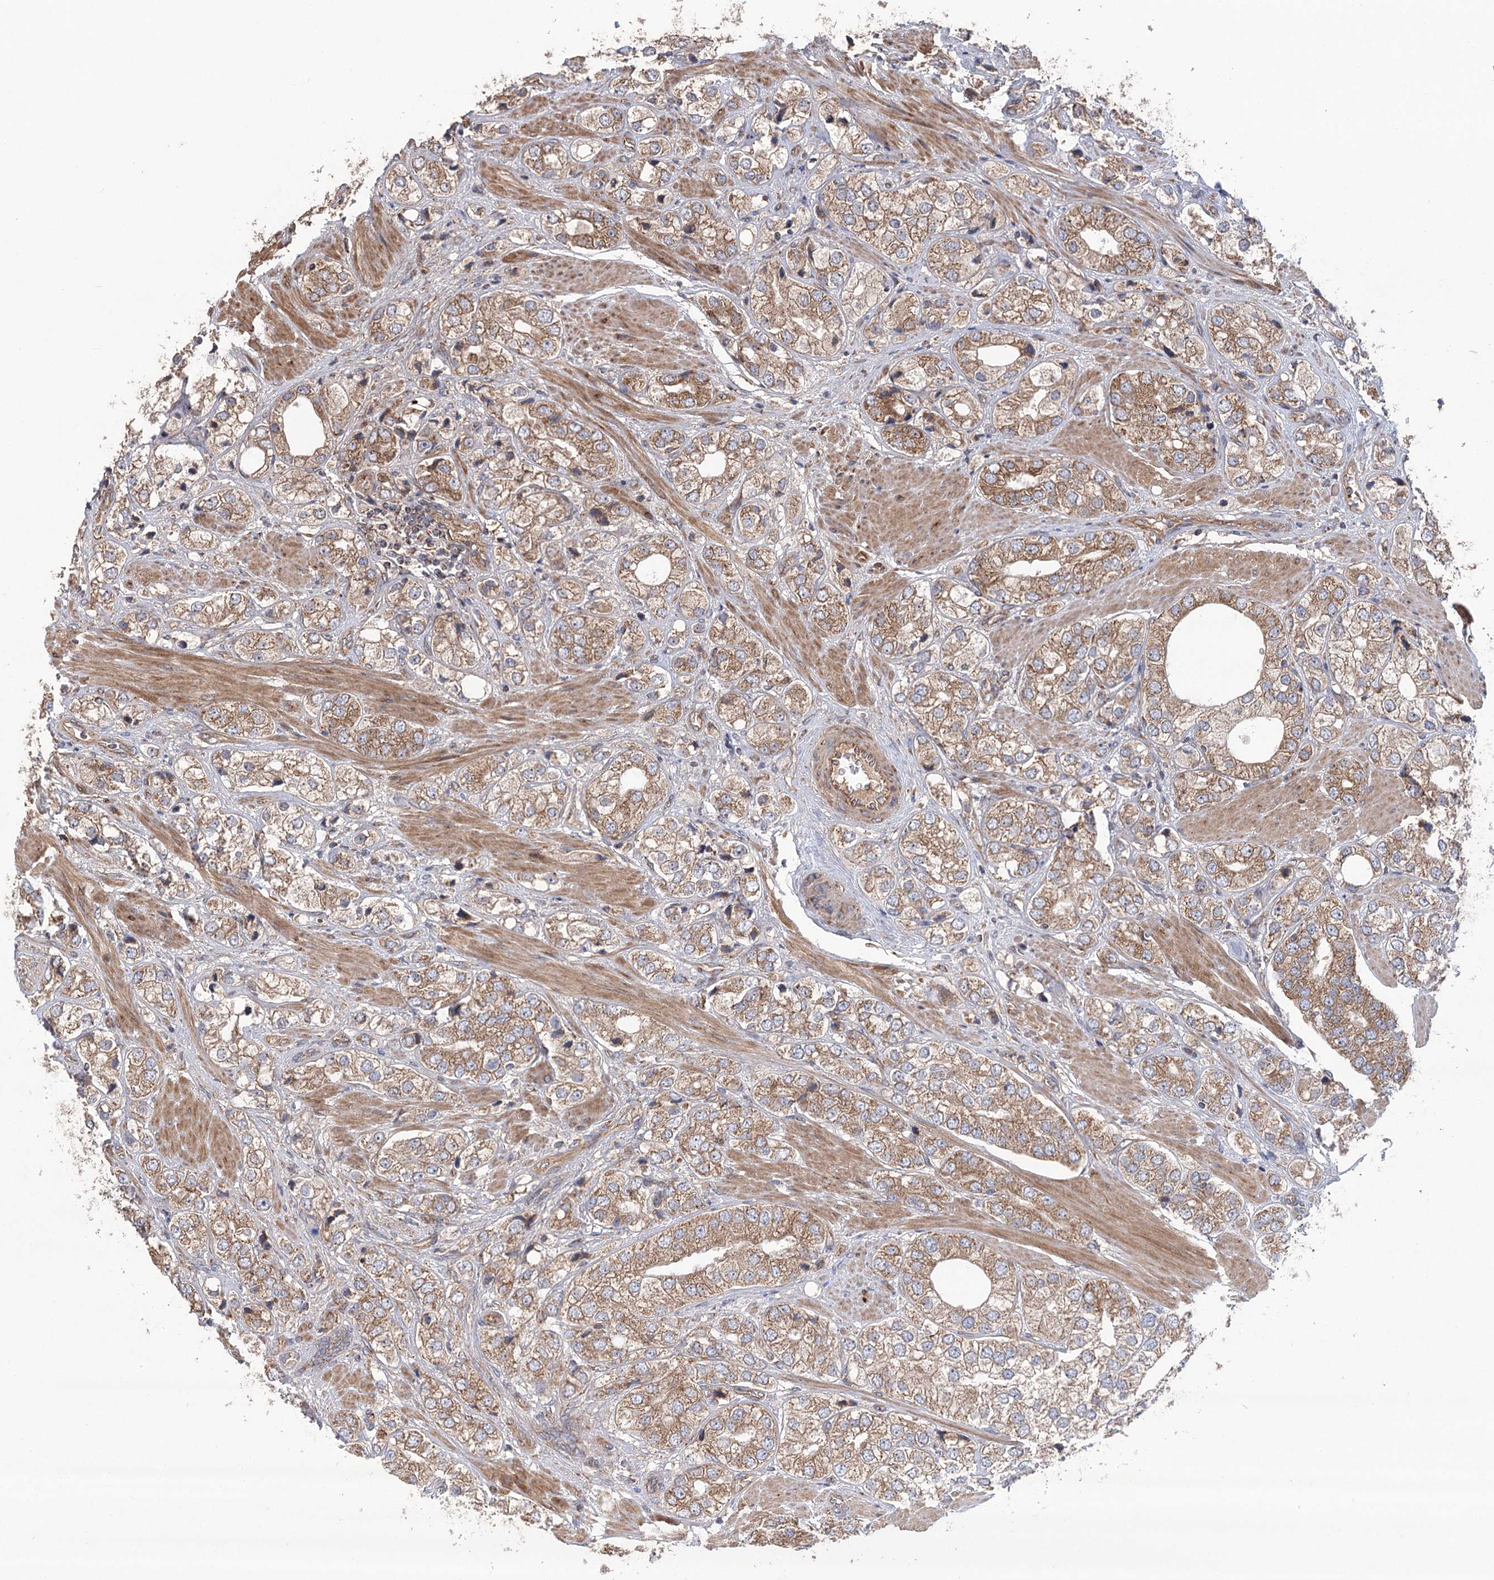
{"staining": {"intensity": "moderate", "quantity": ">75%", "location": "cytoplasmic/membranous"}, "tissue": "prostate cancer", "cell_type": "Tumor cells", "image_type": "cancer", "snomed": [{"axis": "morphology", "description": "Adenocarcinoma, High grade"}, {"axis": "topography", "description": "Prostate"}], "caption": "High-magnification brightfield microscopy of adenocarcinoma (high-grade) (prostate) stained with DAB (brown) and counterstained with hematoxylin (blue). tumor cells exhibit moderate cytoplasmic/membranous staining is seen in approximately>75% of cells.", "gene": "RWDD4", "patient": {"sex": "male", "age": 50}}